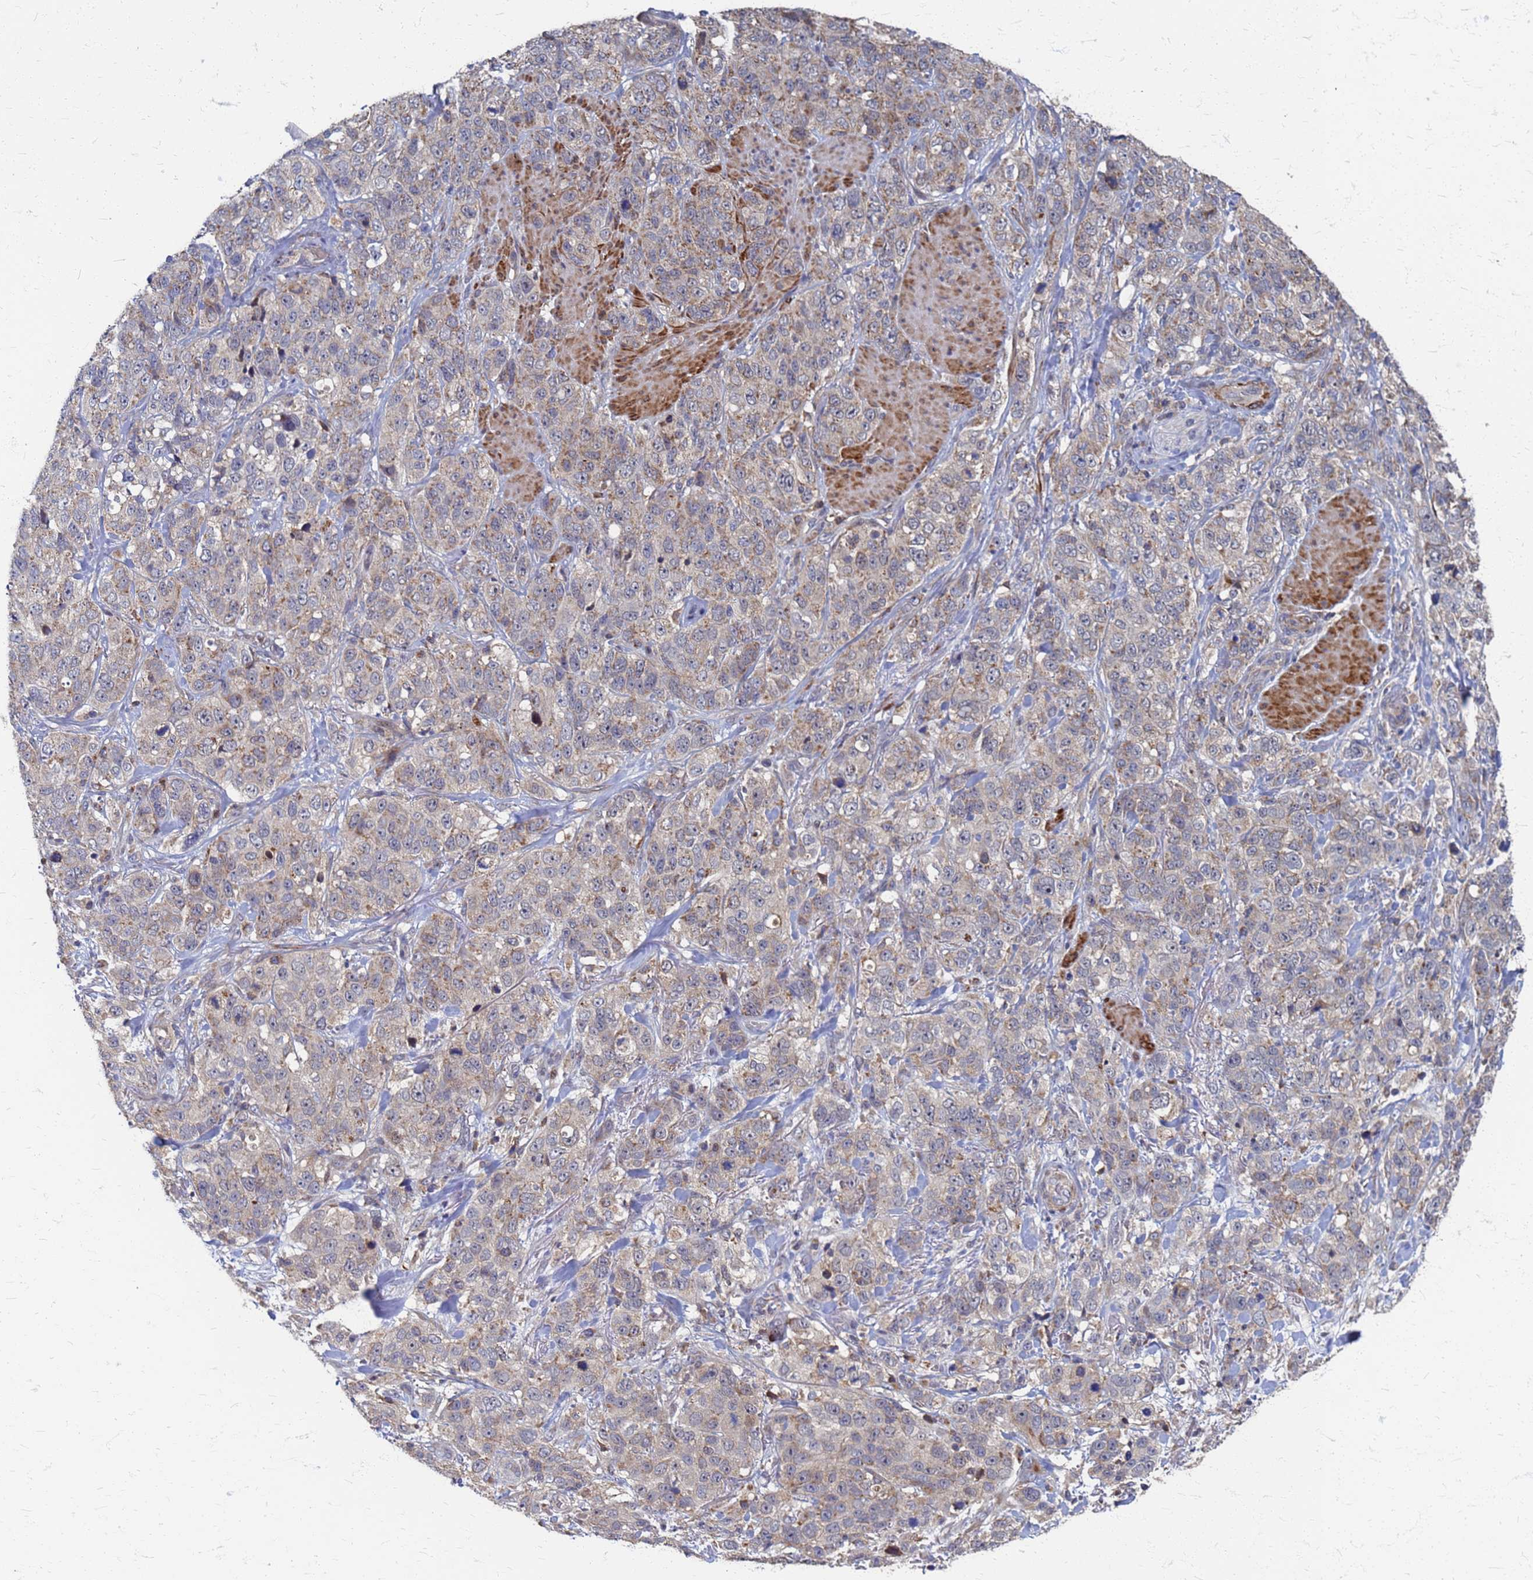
{"staining": {"intensity": "weak", "quantity": ">75%", "location": "cytoplasmic/membranous"}, "tissue": "stomach cancer", "cell_type": "Tumor cells", "image_type": "cancer", "snomed": [{"axis": "morphology", "description": "Adenocarcinoma, NOS"}, {"axis": "topography", "description": "Stomach"}], "caption": "Immunohistochemical staining of stomach adenocarcinoma shows low levels of weak cytoplasmic/membranous protein positivity in about >75% of tumor cells. The staining was performed using DAB to visualize the protein expression in brown, while the nuclei were stained in blue with hematoxylin (Magnification: 20x).", "gene": "ATPAF1", "patient": {"sex": "male", "age": 48}}